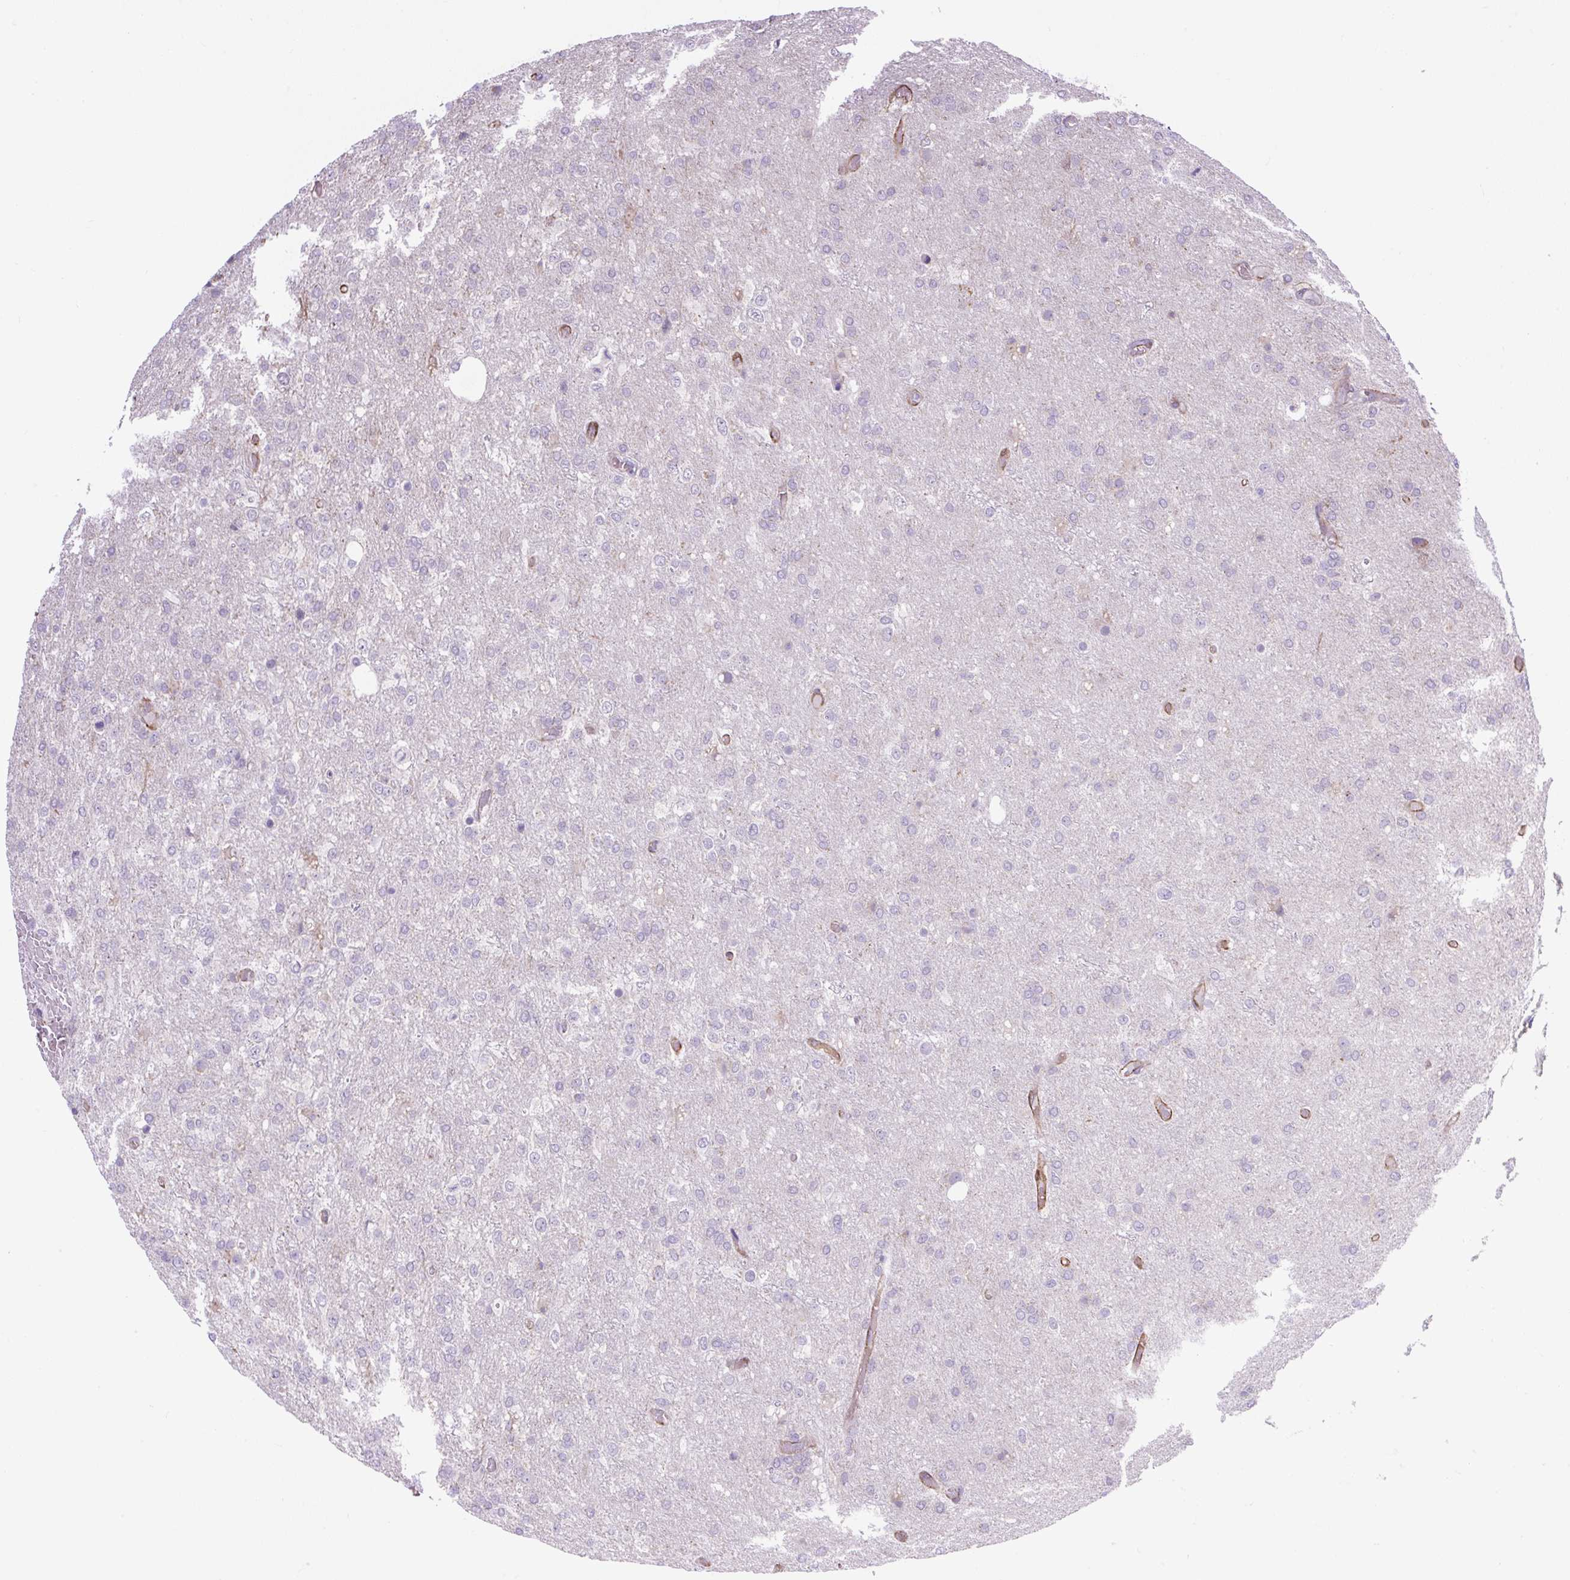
{"staining": {"intensity": "negative", "quantity": "none", "location": "none"}, "tissue": "glioma", "cell_type": "Tumor cells", "image_type": "cancer", "snomed": [{"axis": "morphology", "description": "Glioma, malignant, High grade"}, {"axis": "topography", "description": "Brain"}], "caption": "This histopathology image is of high-grade glioma (malignant) stained with immunohistochemistry to label a protein in brown with the nuclei are counter-stained blue. There is no expression in tumor cells.", "gene": "RNASE10", "patient": {"sex": "female", "age": 74}}